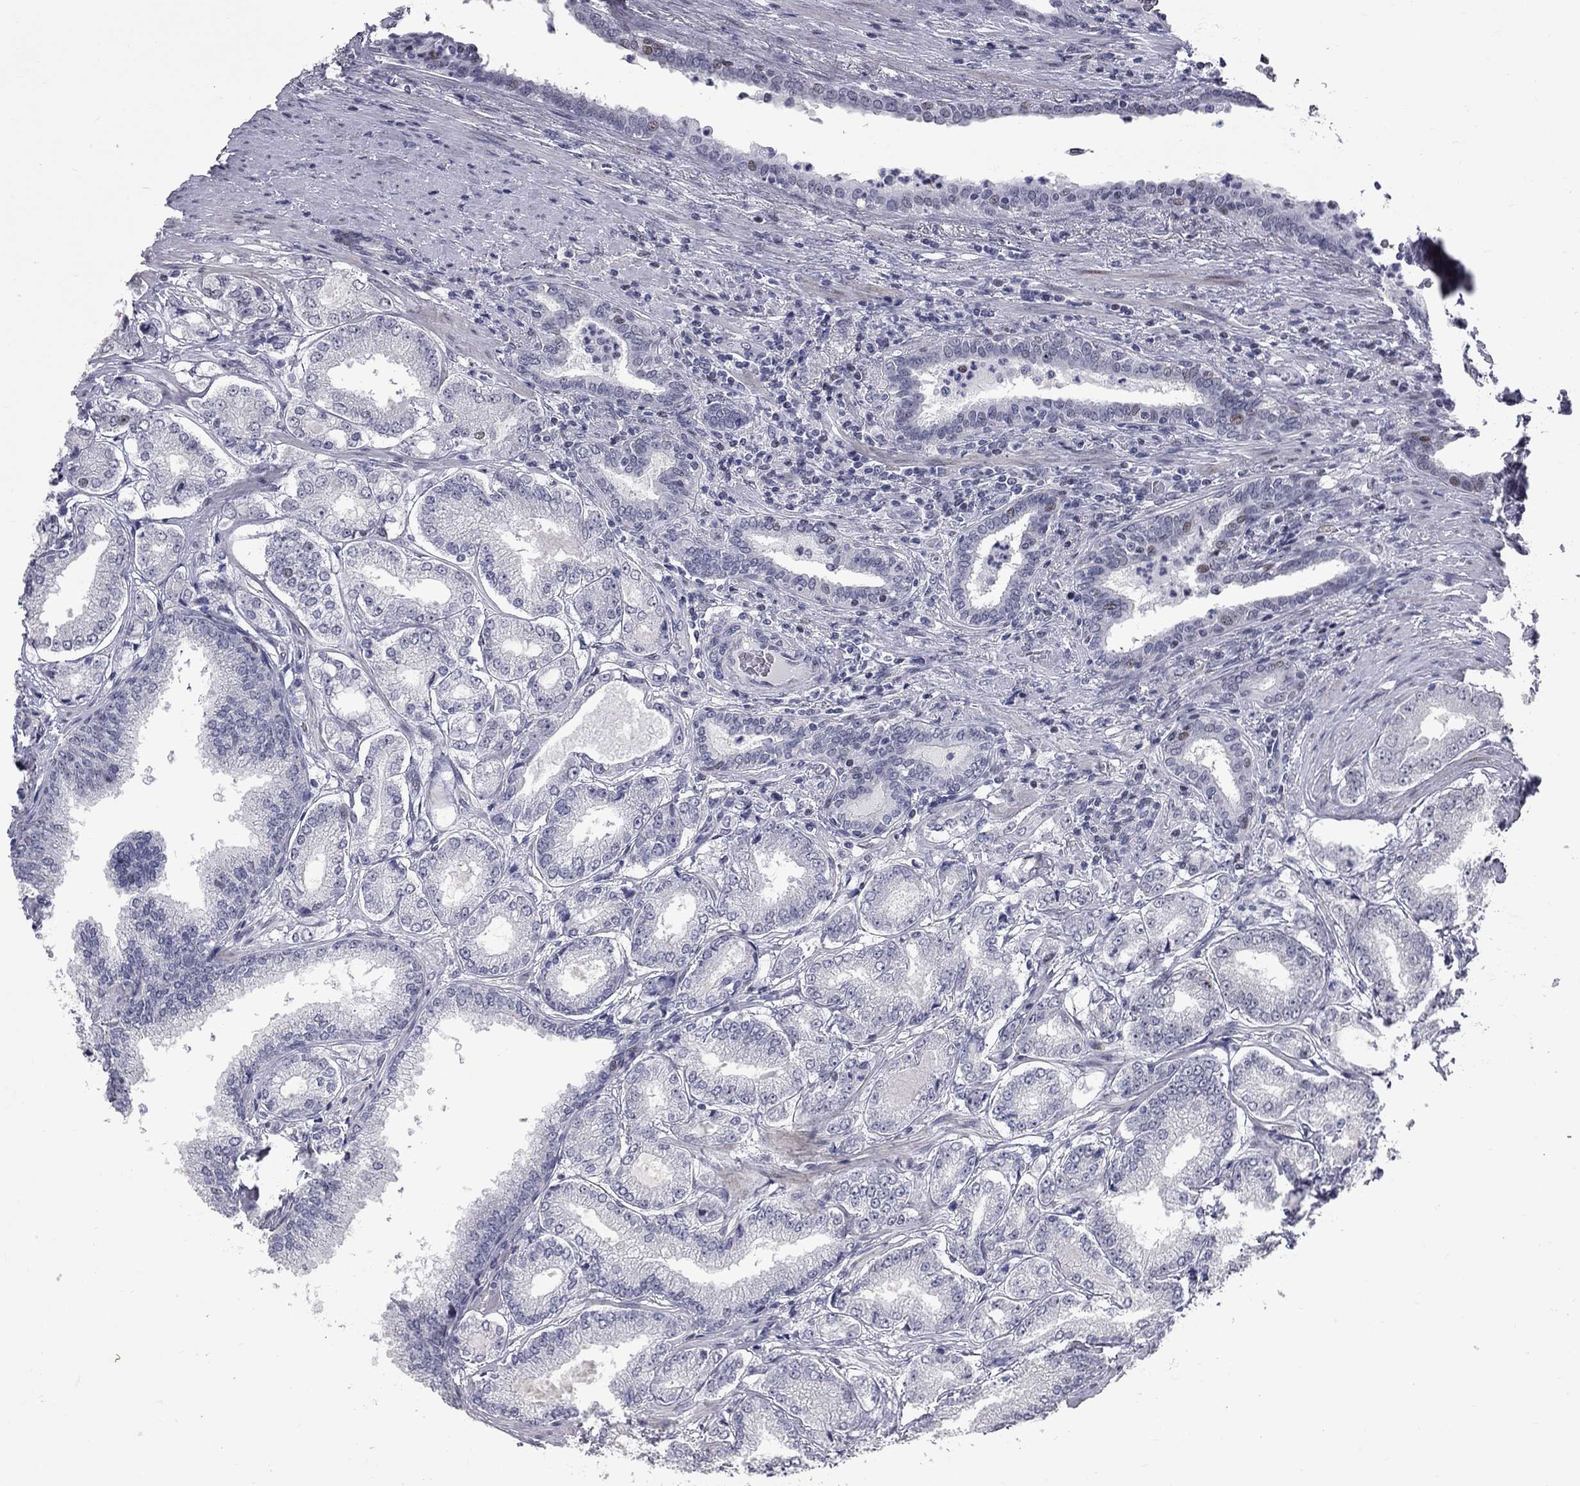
{"staining": {"intensity": "weak", "quantity": "<25%", "location": "nuclear"}, "tissue": "prostate cancer", "cell_type": "Tumor cells", "image_type": "cancer", "snomed": [{"axis": "morphology", "description": "Adenocarcinoma, NOS"}, {"axis": "topography", "description": "Prostate"}], "caption": "Prostate cancer (adenocarcinoma) stained for a protein using immunohistochemistry (IHC) exhibits no positivity tumor cells.", "gene": "ZNF154", "patient": {"sex": "male", "age": 65}}